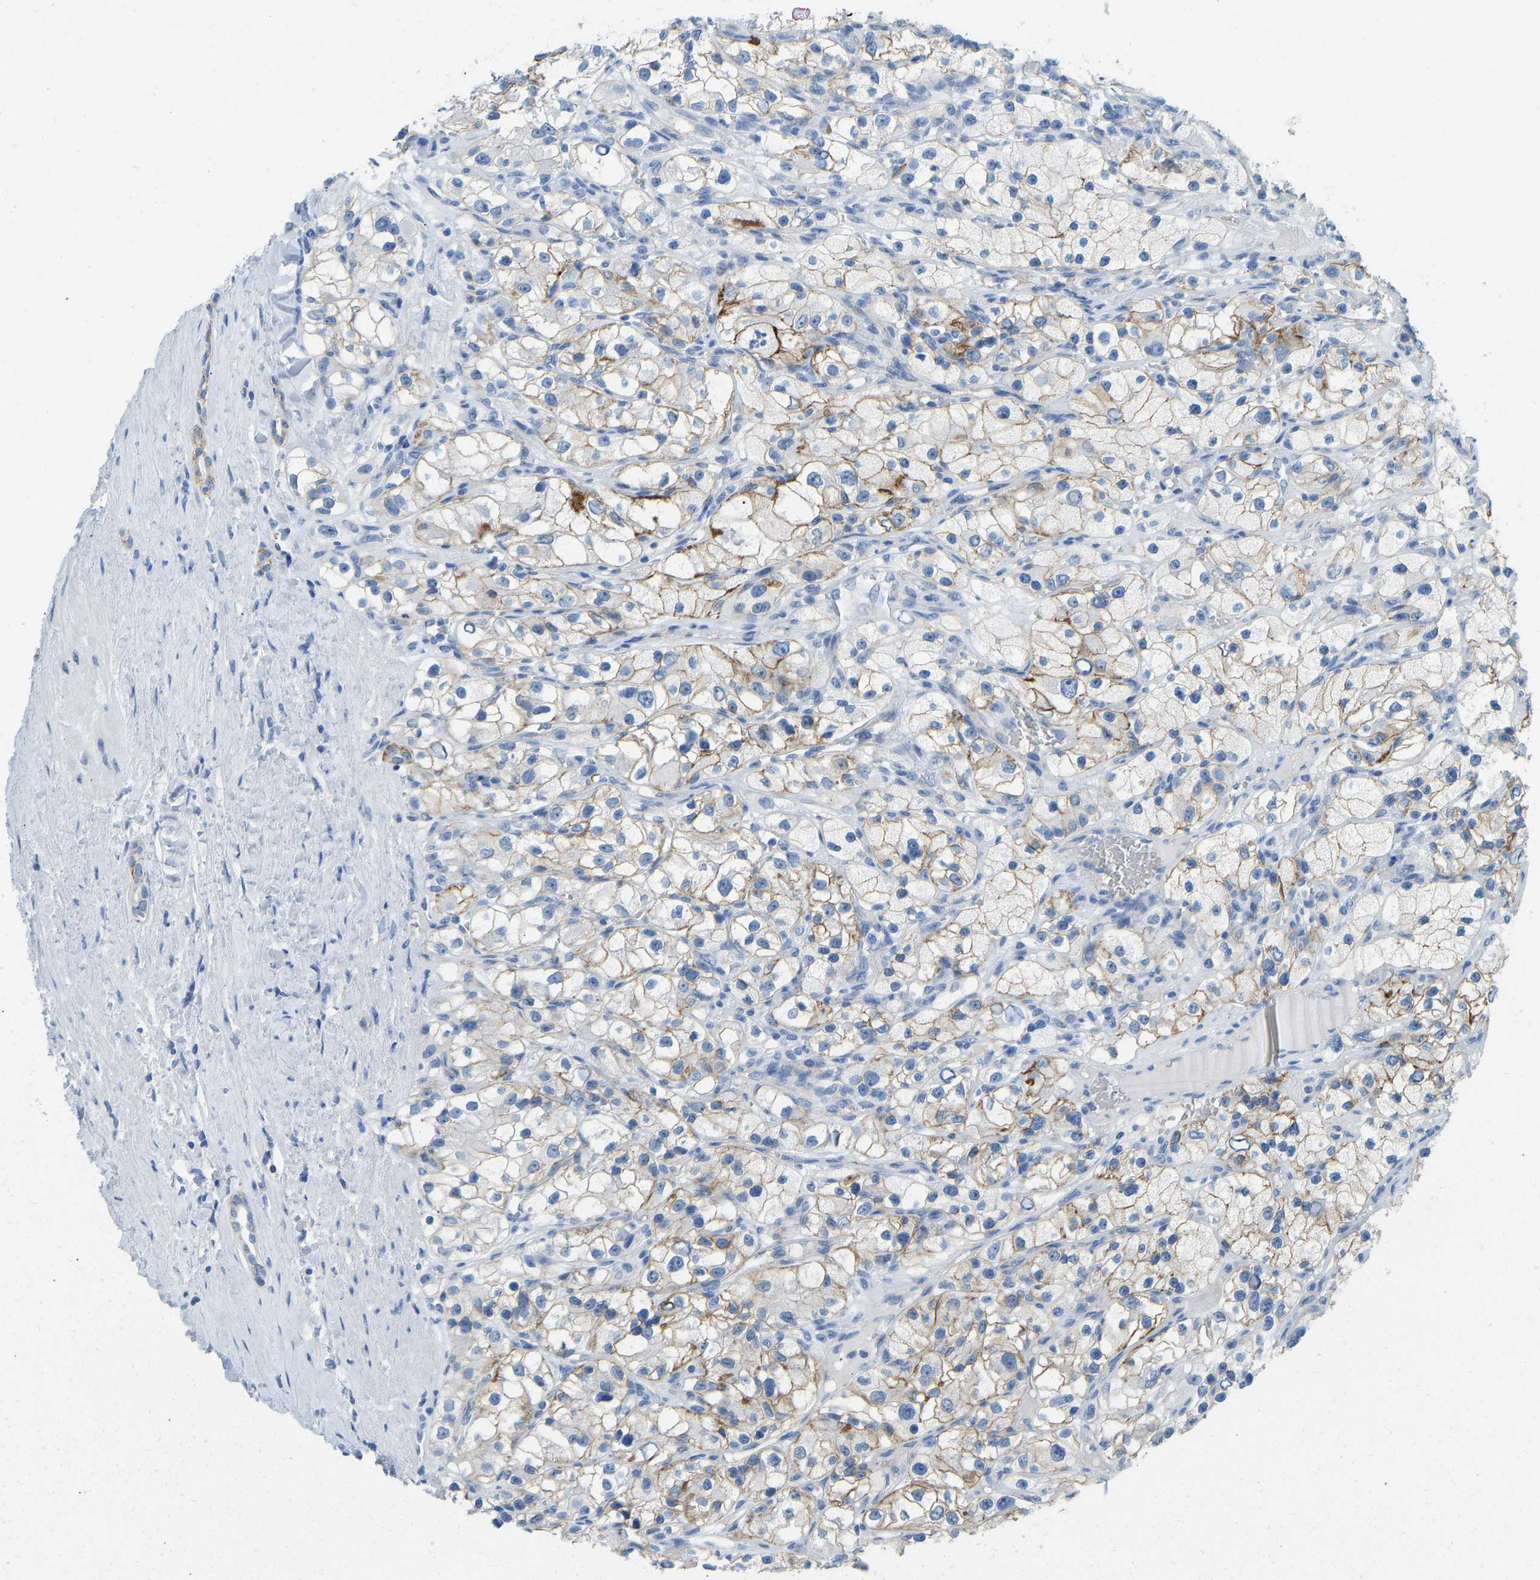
{"staining": {"intensity": "moderate", "quantity": "25%-75%", "location": "cytoplasmic/membranous"}, "tissue": "renal cancer", "cell_type": "Tumor cells", "image_type": "cancer", "snomed": [{"axis": "morphology", "description": "Adenocarcinoma, NOS"}, {"axis": "topography", "description": "Kidney"}], "caption": "Immunohistochemistry staining of renal cancer (adenocarcinoma), which shows medium levels of moderate cytoplasmic/membranous staining in approximately 25%-75% of tumor cells indicating moderate cytoplasmic/membranous protein positivity. The staining was performed using DAB (brown) for protein detection and nuclei were counterstained in hematoxylin (blue).", "gene": "ATP1A1", "patient": {"sex": "female", "age": 57}}